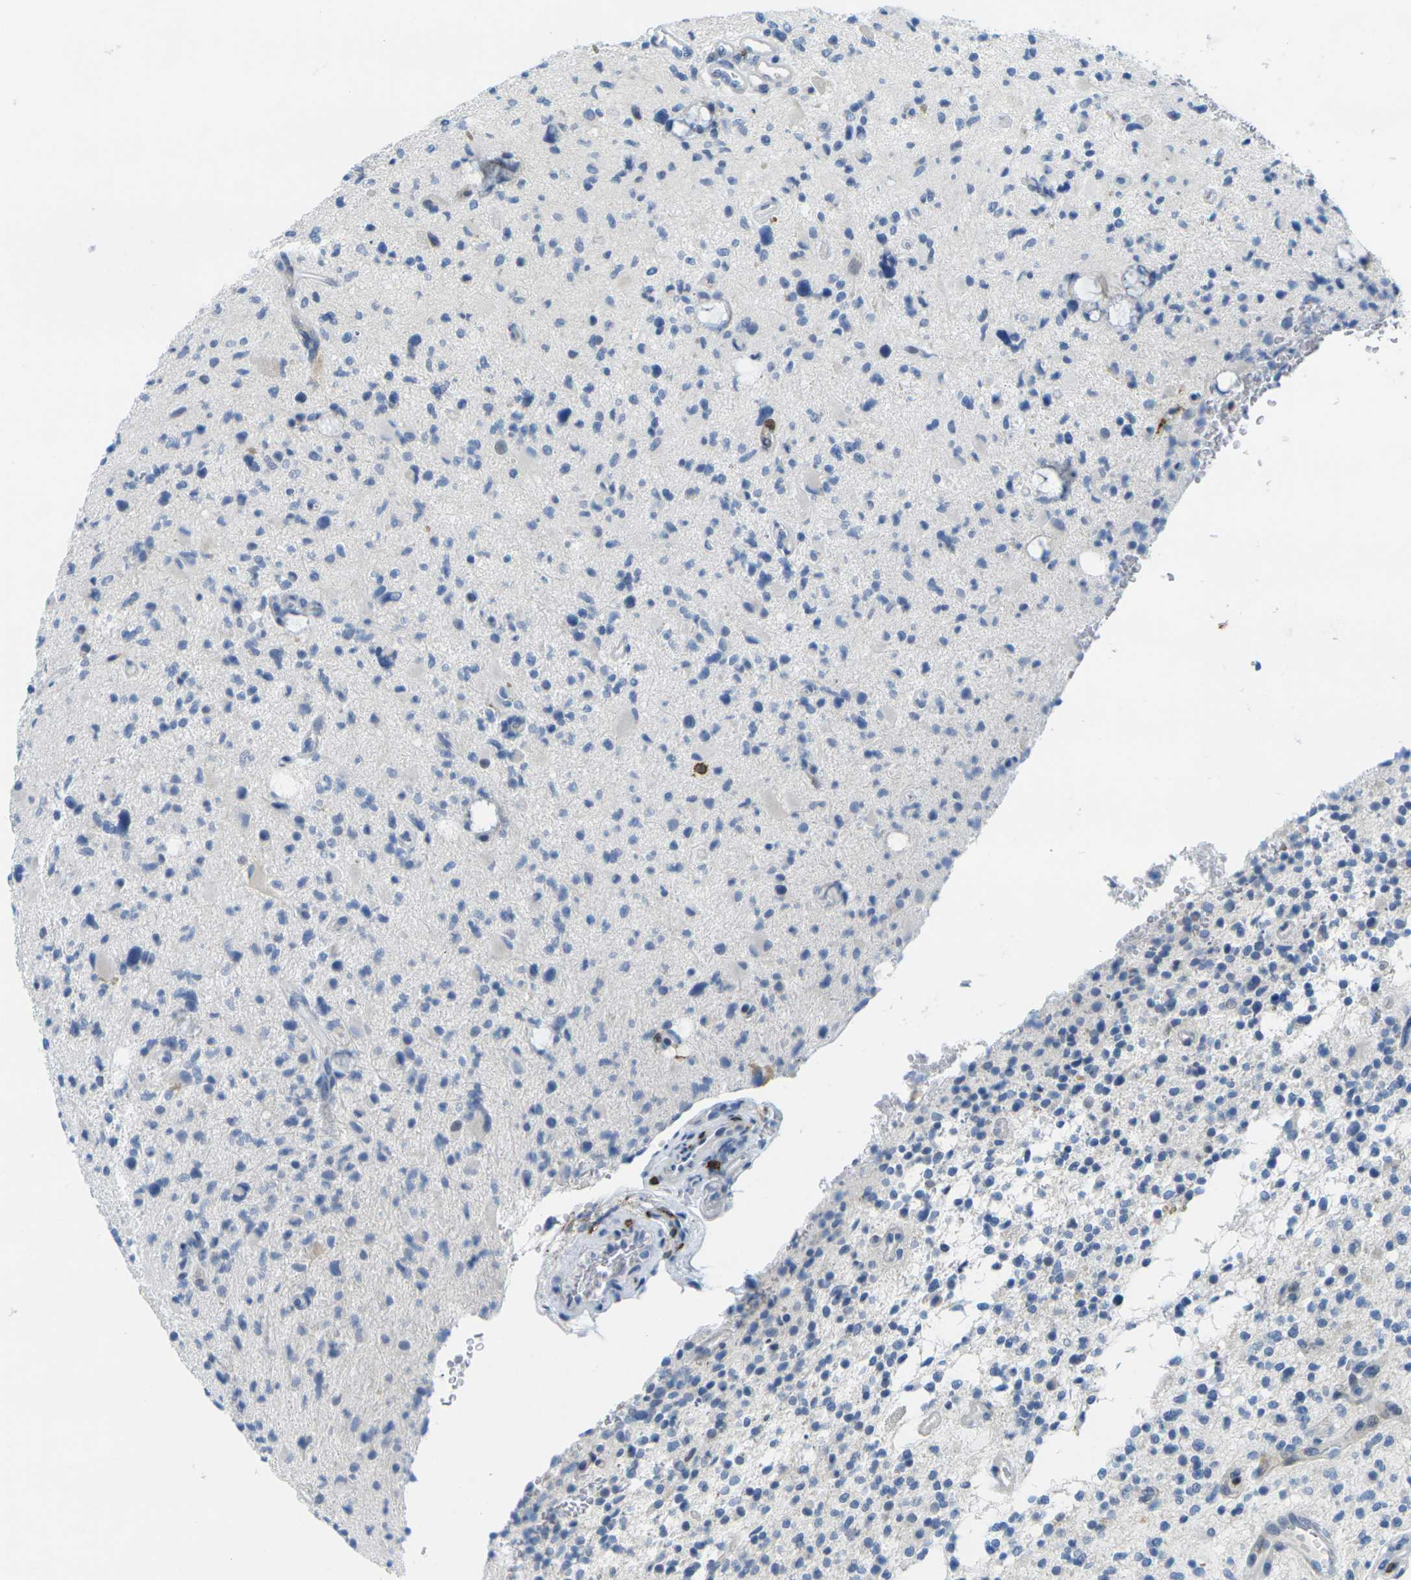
{"staining": {"intensity": "negative", "quantity": "none", "location": "none"}, "tissue": "glioma", "cell_type": "Tumor cells", "image_type": "cancer", "snomed": [{"axis": "morphology", "description": "Glioma, malignant, High grade"}, {"axis": "topography", "description": "Brain"}], "caption": "Malignant high-grade glioma was stained to show a protein in brown. There is no significant expression in tumor cells.", "gene": "CD3D", "patient": {"sex": "male", "age": 48}}